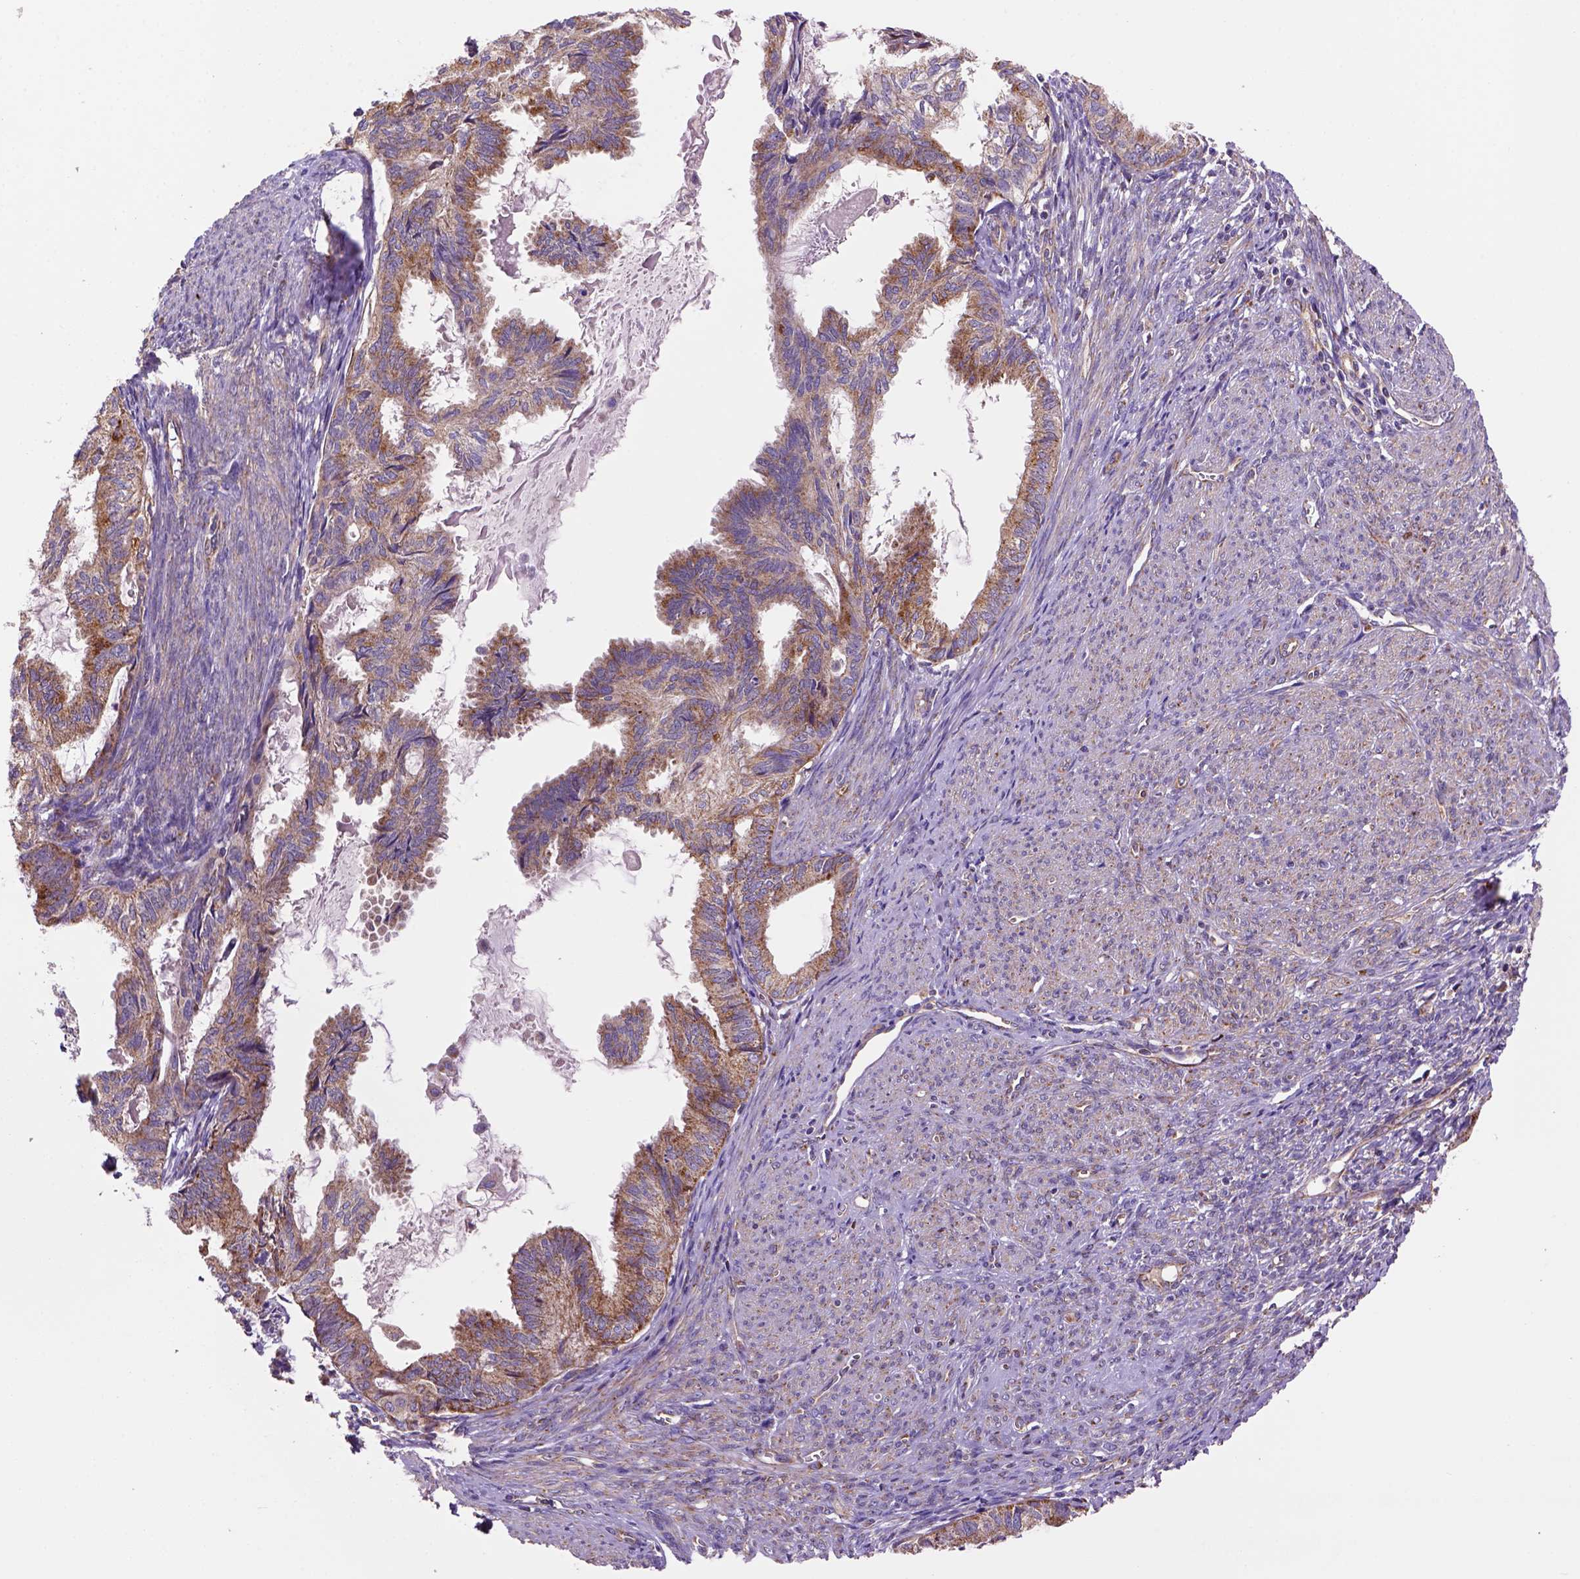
{"staining": {"intensity": "moderate", "quantity": "25%-75%", "location": "cytoplasmic/membranous"}, "tissue": "endometrial cancer", "cell_type": "Tumor cells", "image_type": "cancer", "snomed": [{"axis": "morphology", "description": "Adenocarcinoma, NOS"}, {"axis": "topography", "description": "Endometrium"}], "caption": "Immunohistochemistry (IHC) photomicrograph of endometrial cancer stained for a protein (brown), which reveals medium levels of moderate cytoplasmic/membranous expression in approximately 25%-75% of tumor cells.", "gene": "WARS2", "patient": {"sex": "female", "age": 86}}